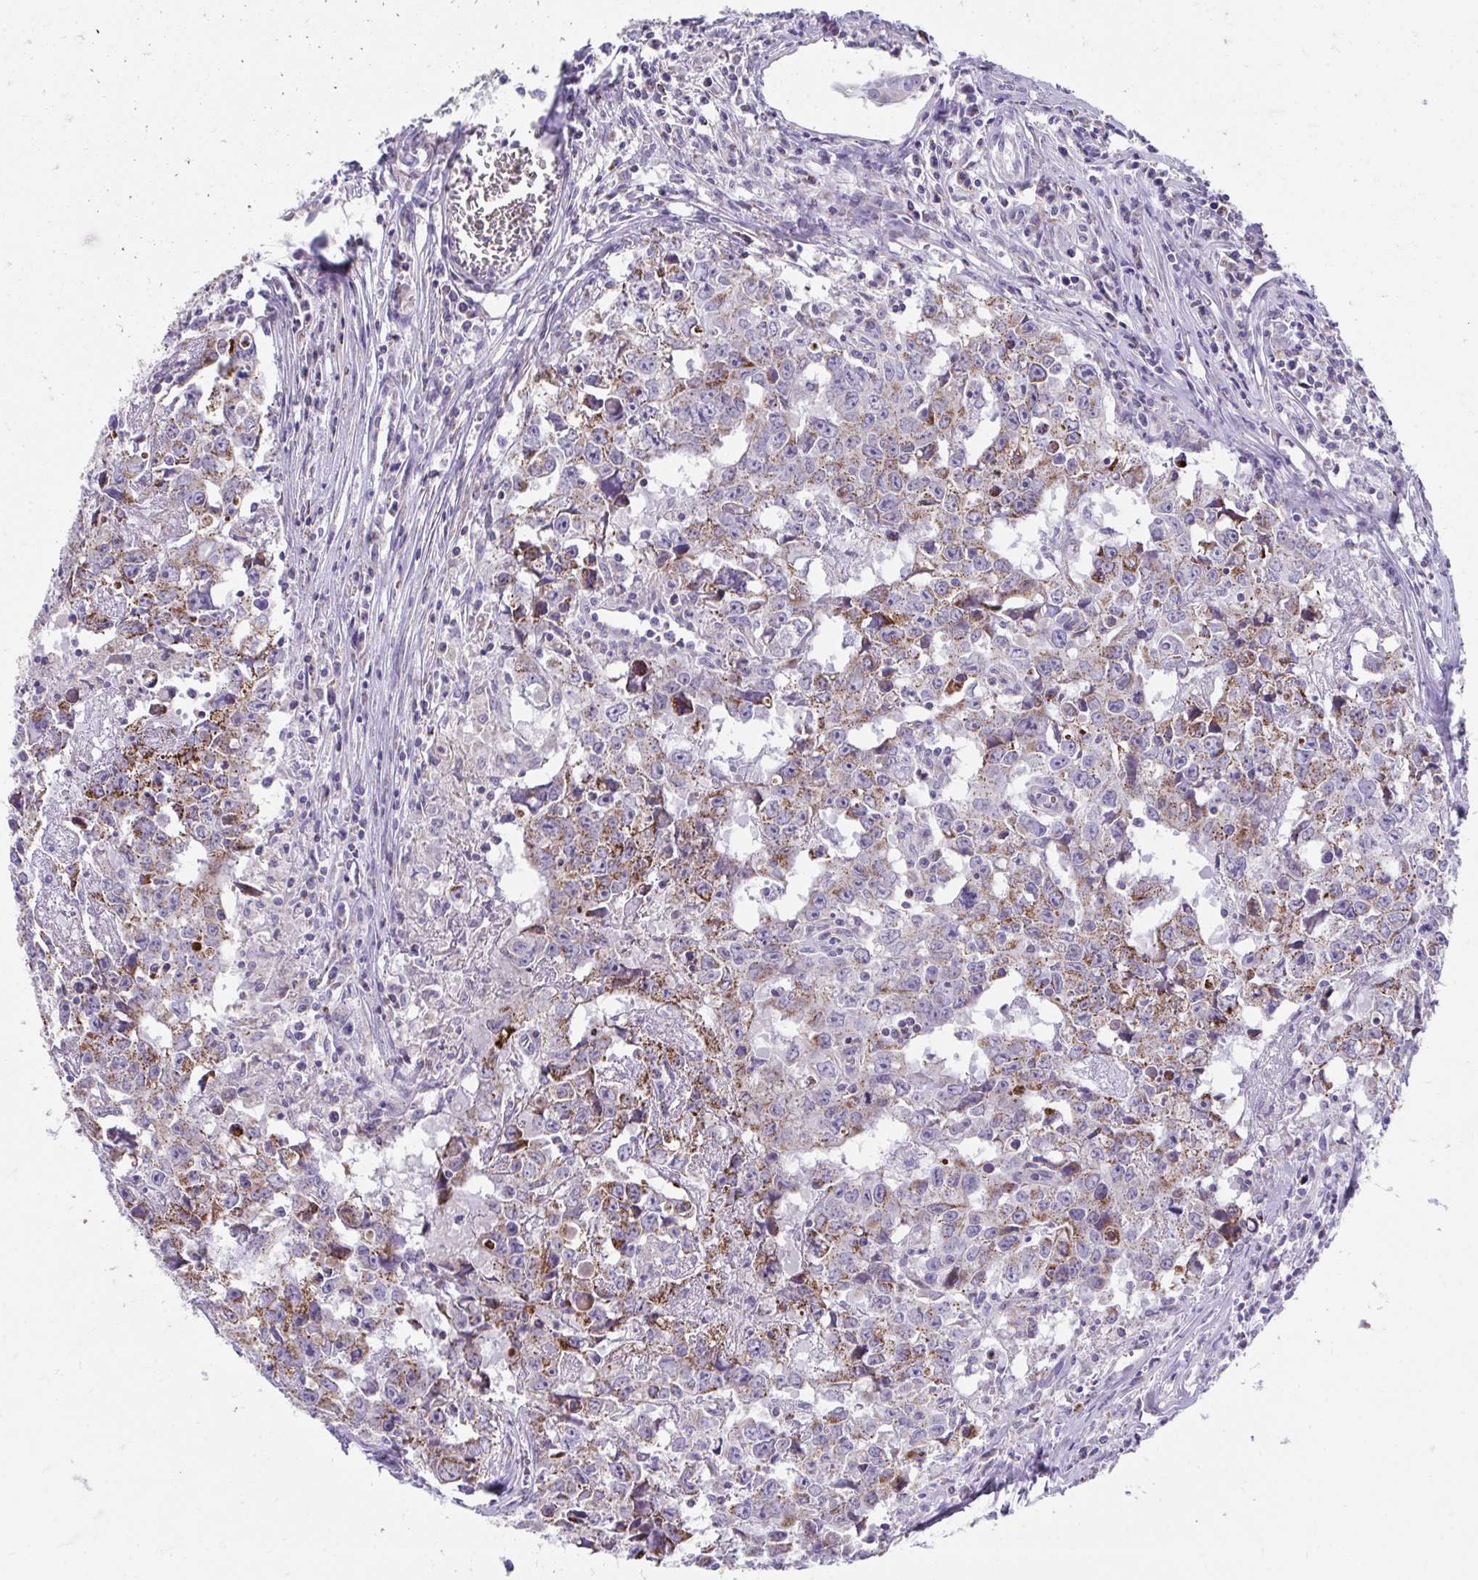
{"staining": {"intensity": "moderate", "quantity": ">75%", "location": "cytoplasmic/membranous"}, "tissue": "testis cancer", "cell_type": "Tumor cells", "image_type": "cancer", "snomed": [{"axis": "morphology", "description": "Carcinoma, Embryonal, NOS"}, {"axis": "topography", "description": "Testis"}], "caption": "Moderate cytoplasmic/membranous positivity is appreciated in approximately >75% of tumor cells in testis cancer (embryonal carcinoma).", "gene": "PRRG3", "patient": {"sex": "male", "age": 22}}